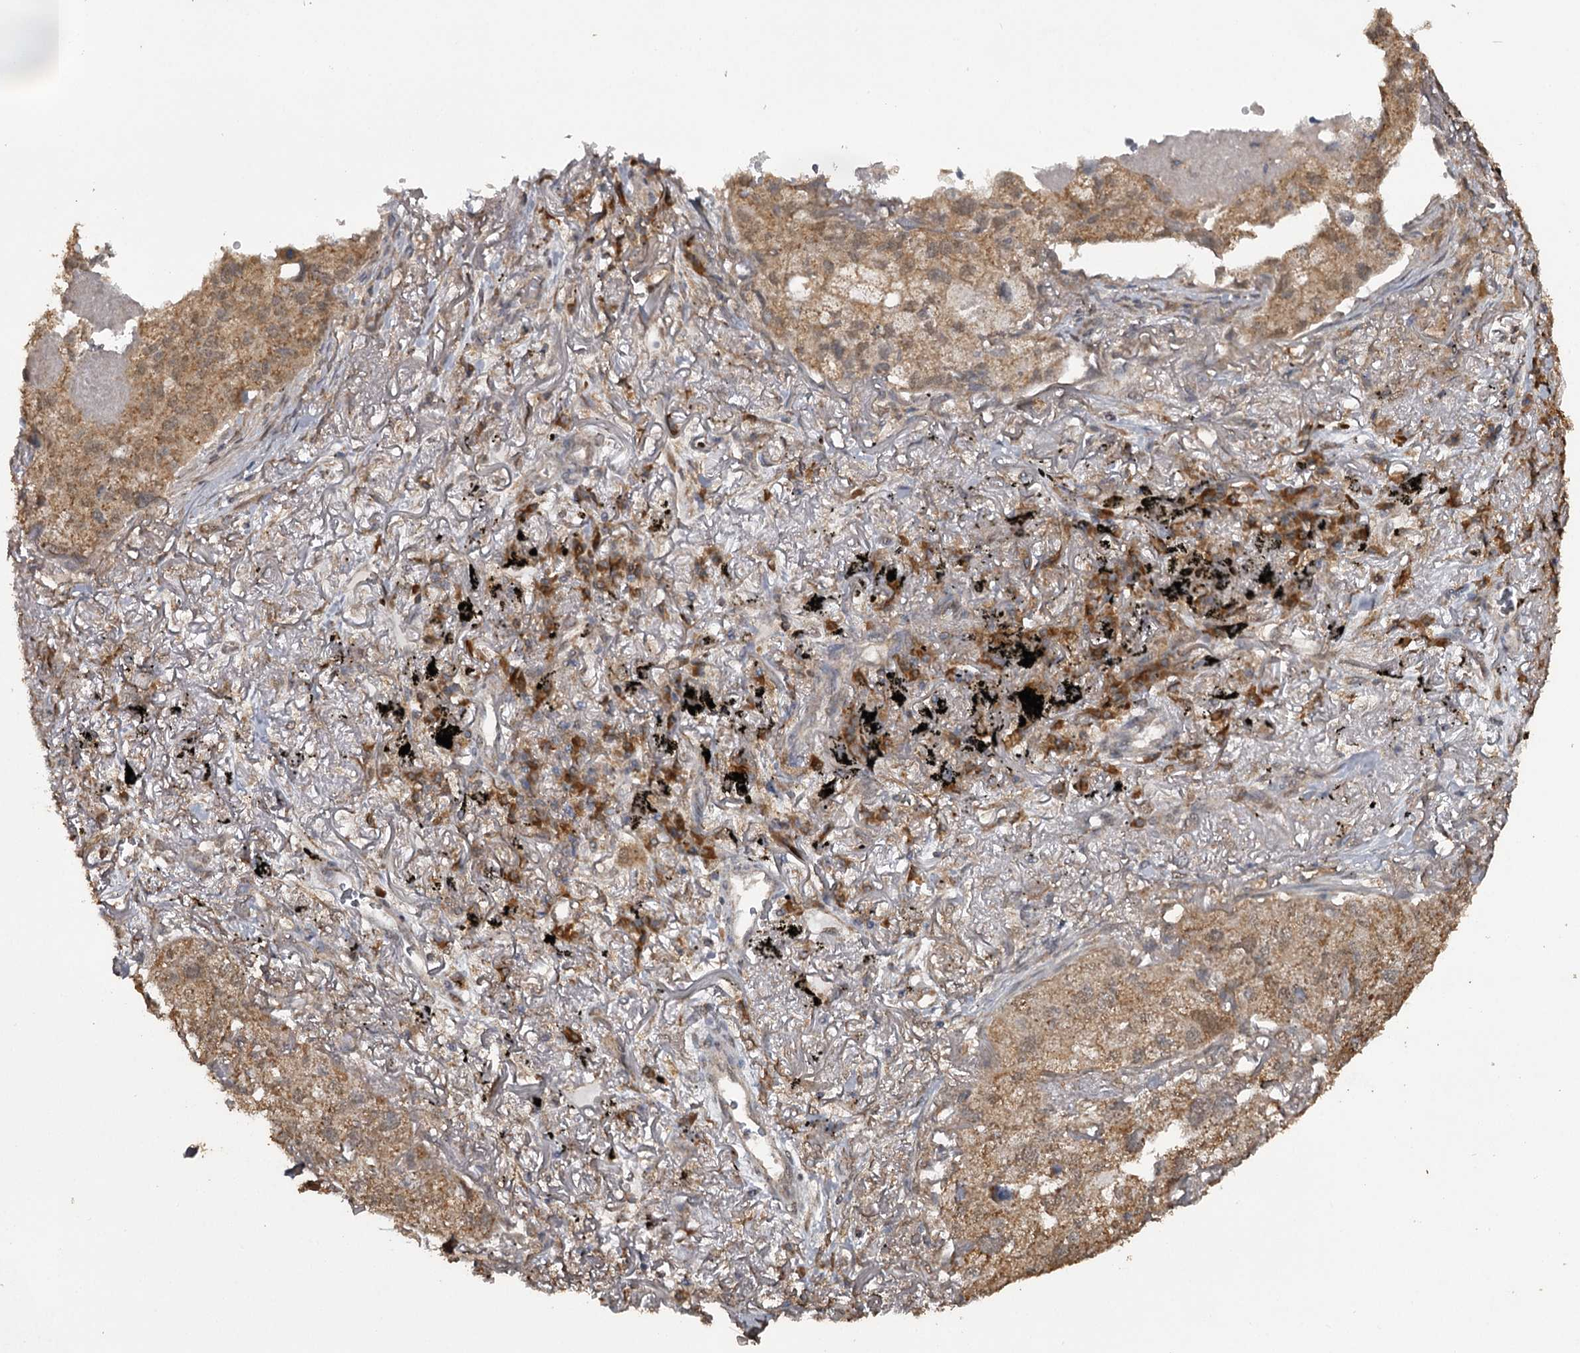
{"staining": {"intensity": "moderate", "quantity": ">75%", "location": "cytoplasmic/membranous"}, "tissue": "lung cancer", "cell_type": "Tumor cells", "image_type": "cancer", "snomed": [{"axis": "morphology", "description": "Adenocarcinoma, NOS"}, {"axis": "topography", "description": "Lung"}], "caption": "High-magnification brightfield microscopy of adenocarcinoma (lung) stained with DAB (3,3'-diaminobenzidine) (brown) and counterstained with hematoxylin (blue). tumor cells exhibit moderate cytoplasmic/membranous positivity is appreciated in approximately>75% of cells. The staining was performed using DAB, with brown indicating positive protein expression. Nuclei are stained blue with hematoxylin.", "gene": "WIPI1", "patient": {"sex": "male", "age": 65}}